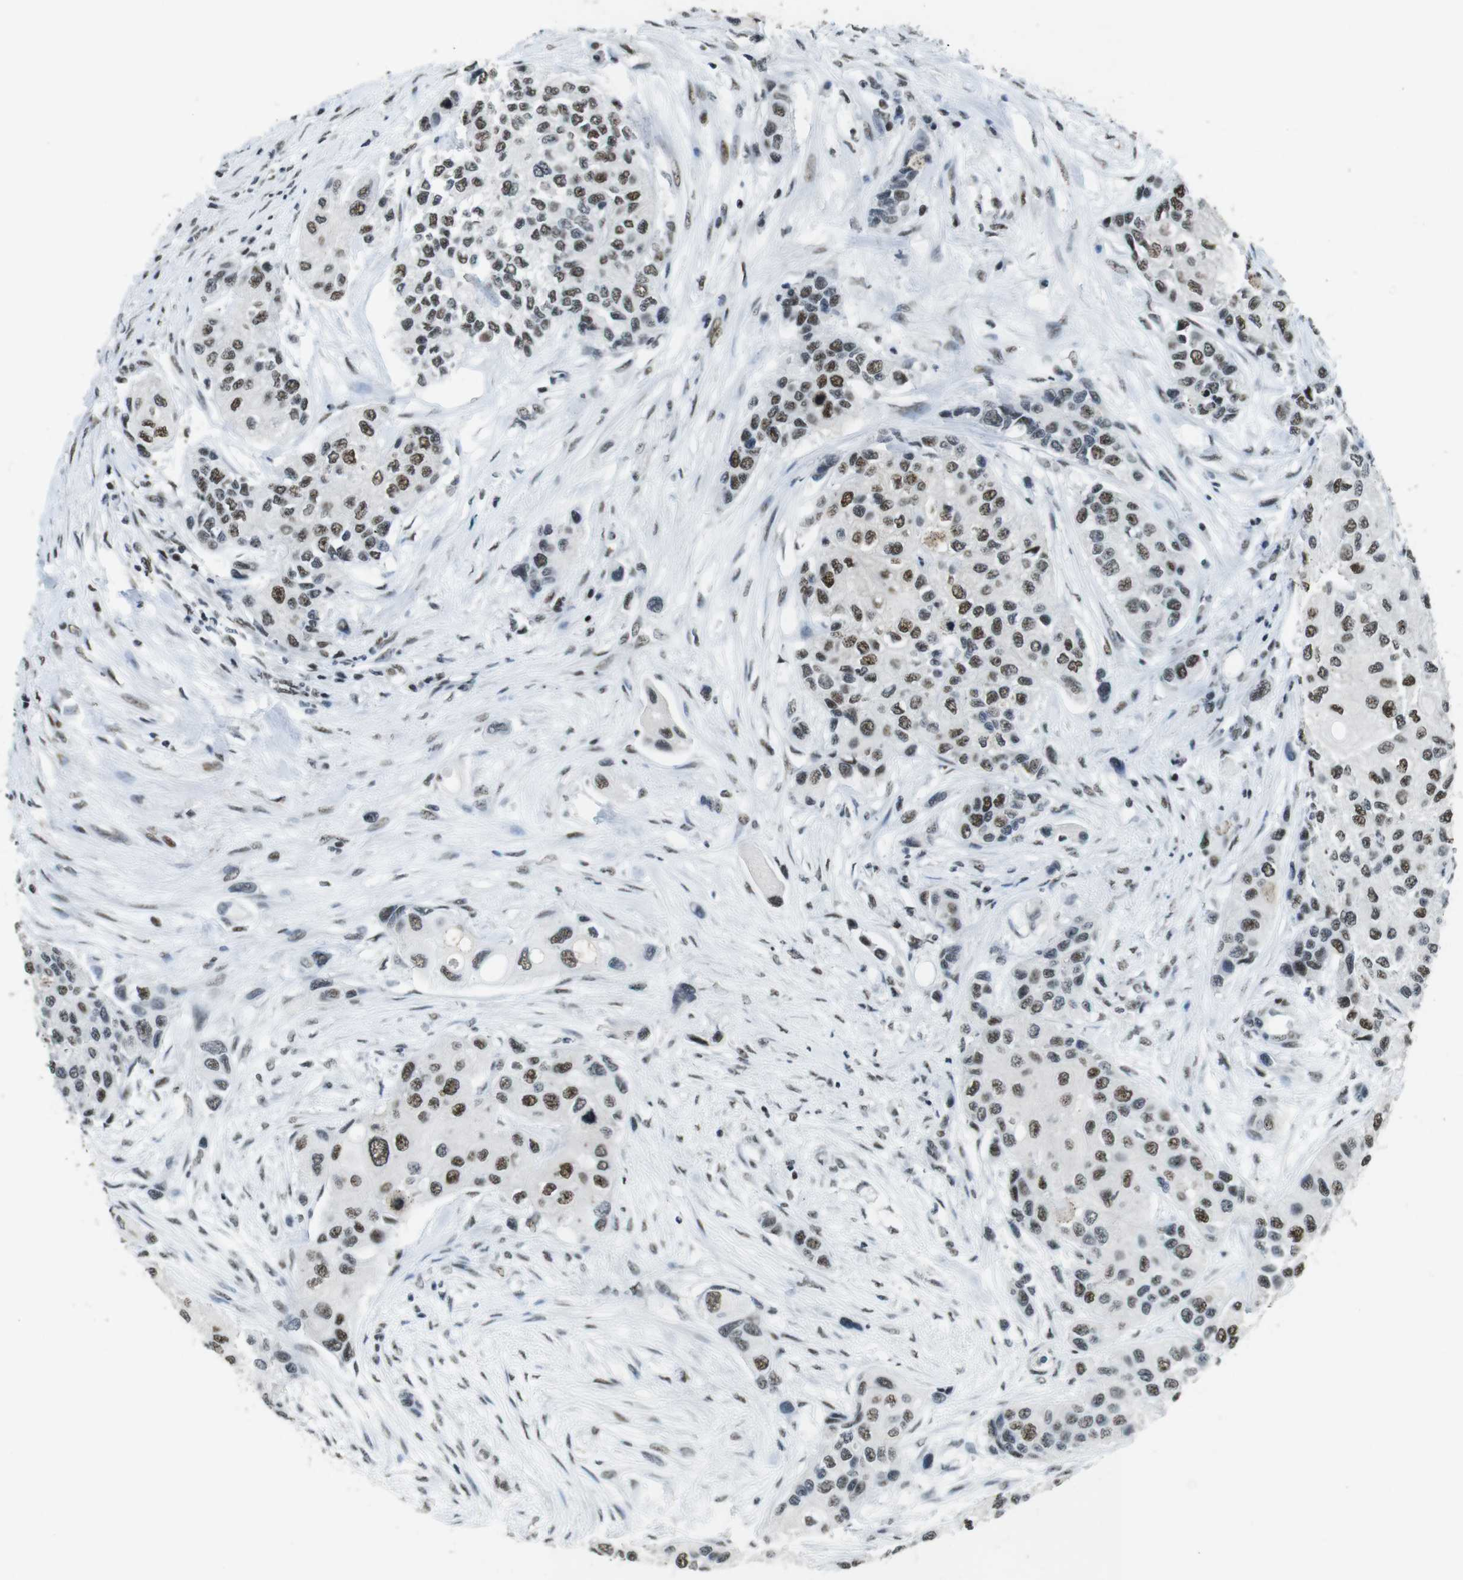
{"staining": {"intensity": "moderate", "quantity": ">75%", "location": "nuclear"}, "tissue": "urothelial cancer", "cell_type": "Tumor cells", "image_type": "cancer", "snomed": [{"axis": "morphology", "description": "Urothelial carcinoma, High grade"}, {"axis": "topography", "description": "Urinary bladder"}], "caption": "Immunohistochemical staining of urothelial cancer demonstrates medium levels of moderate nuclear expression in about >75% of tumor cells.", "gene": "CSNK2B", "patient": {"sex": "female", "age": 56}}